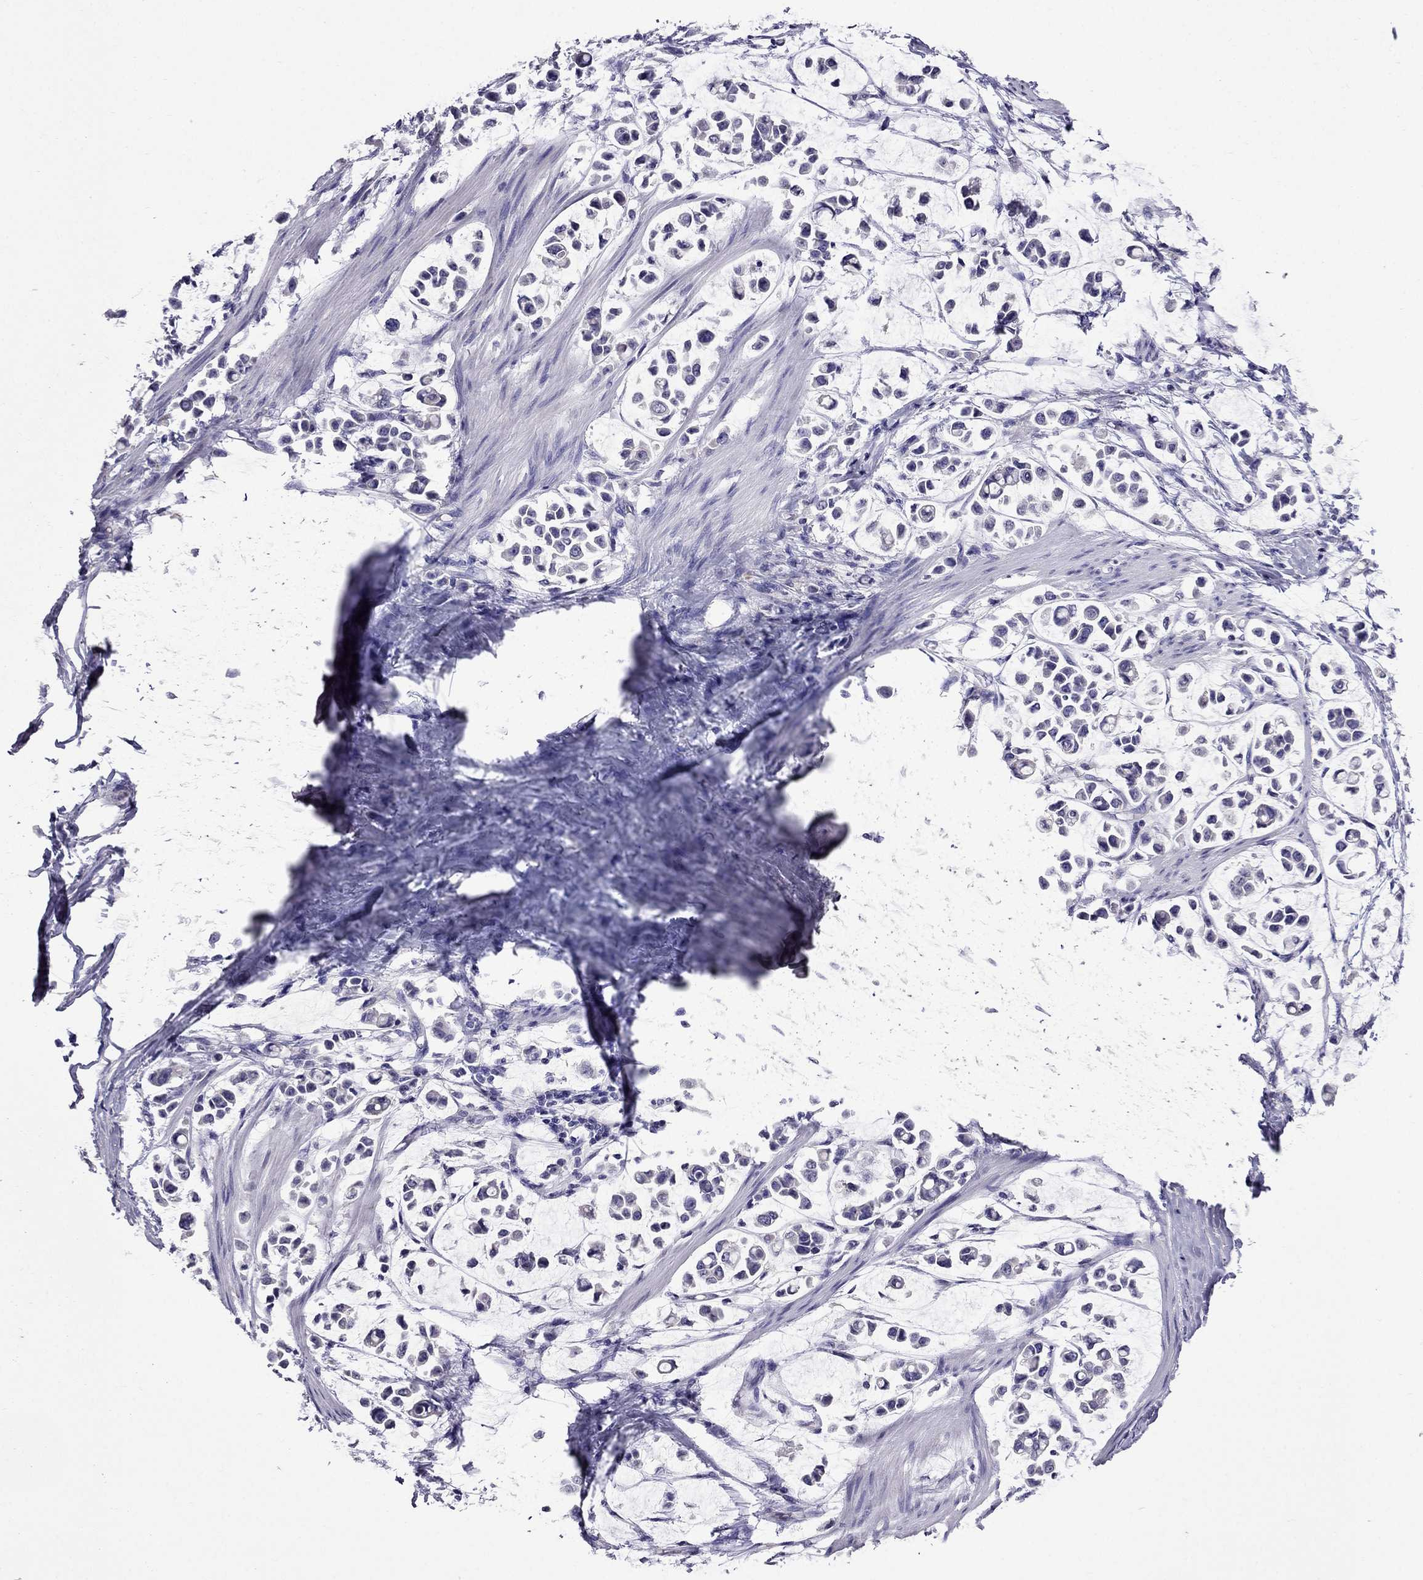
{"staining": {"intensity": "negative", "quantity": "none", "location": "none"}, "tissue": "stomach cancer", "cell_type": "Tumor cells", "image_type": "cancer", "snomed": [{"axis": "morphology", "description": "Adenocarcinoma, NOS"}, {"axis": "topography", "description": "Stomach"}], "caption": "Histopathology image shows no significant protein staining in tumor cells of adenocarcinoma (stomach).", "gene": "OXCT2", "patient": {"sex": "male", "age": 82}}